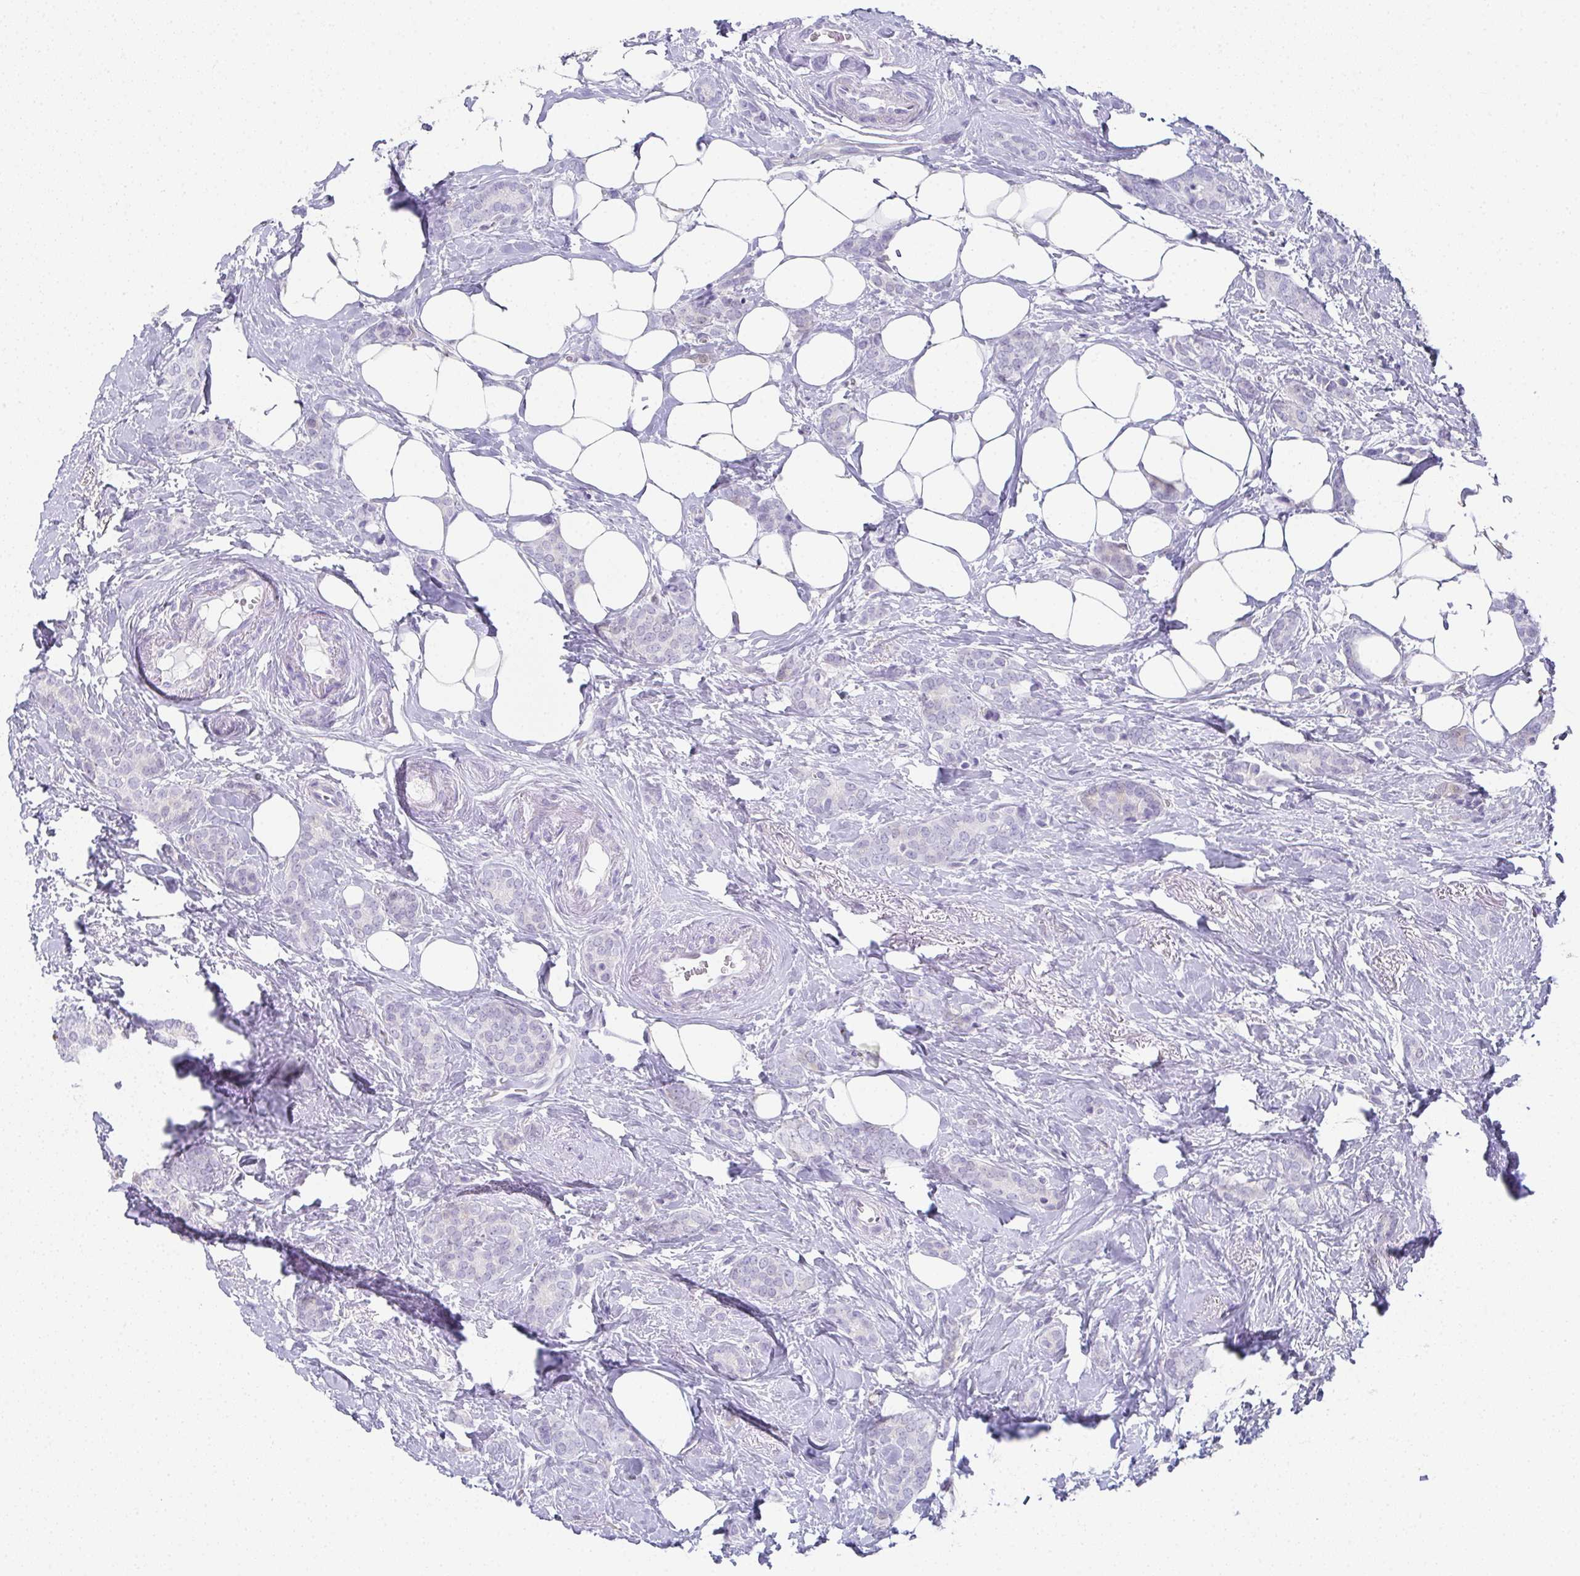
{"staining": {"intensity": "weak", "quantity": "<25%", "location": "cytoplasmic/membranous"}, "tissue": "breast cancer", "cell_type": "Tumor cells", "image_type": "cancer", "snomed": [{"axis": "morphology", "description": "Normal tissue, NOS"}, {"axis": "morphology", "description": "Duct carcinoma"}, {"axis": "topography", "description": "Breast"}], "caption": "This is an immunohistochemistry (IHC) image of breast infiltrating ductal carcinoma. There is no staining in tumor cells.", "gene": "RBP1", "patient": {"sex": "female", "age": 77}}